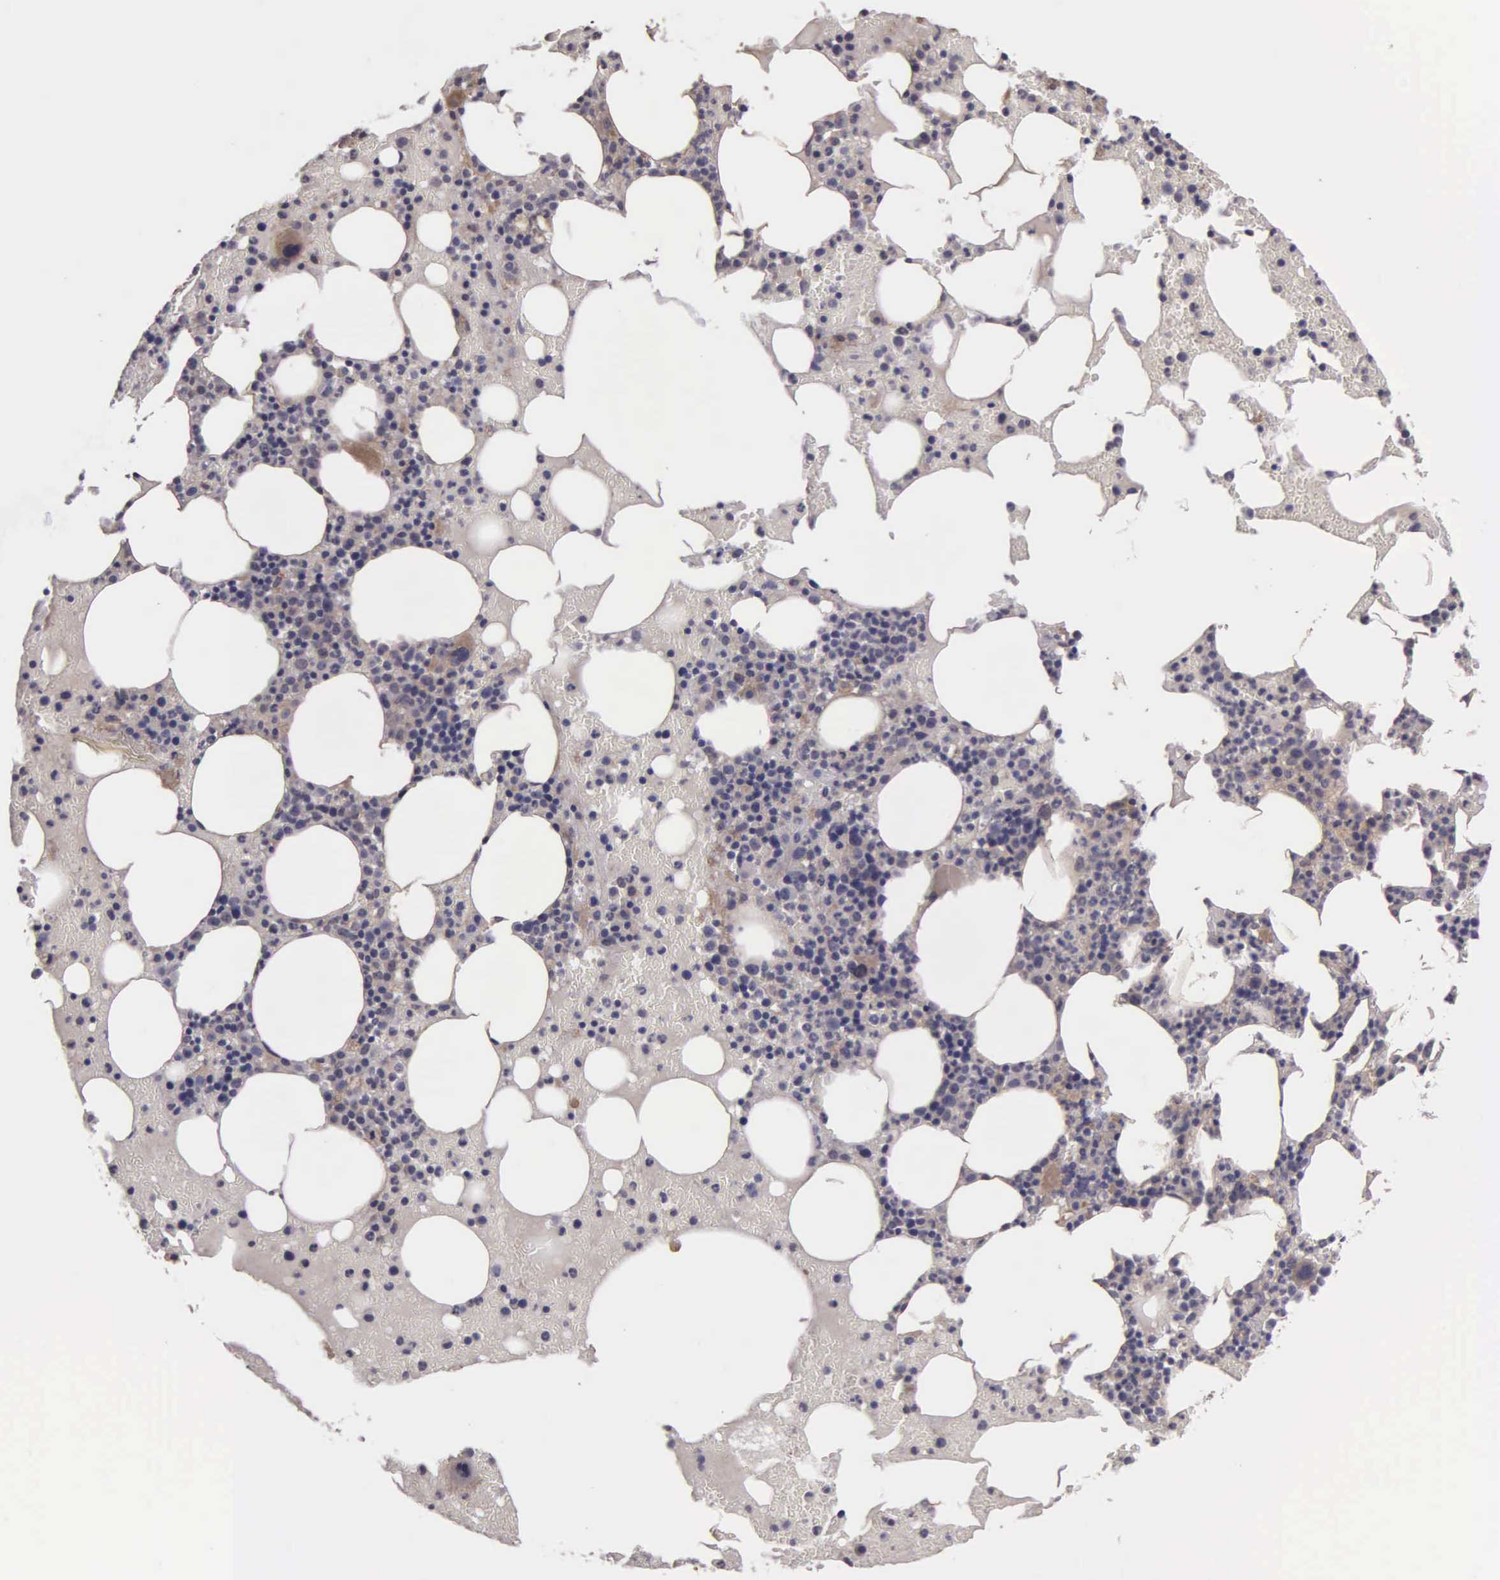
{"staining": {"intensity": "weak", "quantity": "<25%", "location": "cytoplasmic/membranous"}, "tissue": "bone marrow", "cell_type": "Hematopoietic cells", "image_type": "normal", "snomed": [{"axis": "morphology", "description": "Normal tissue, NOS"}, {"axis": "topography", "description": "Bone marrow"}], "caption": "The immunohistochemistry photomicrograph has no significant staining in hematopoietic cells of bone marrow. (DAB (3,3'-diaminobenzidine) IHC, high magnification).", "gene": "RTL10", "patient": {"sex": "female", "age": 72}}